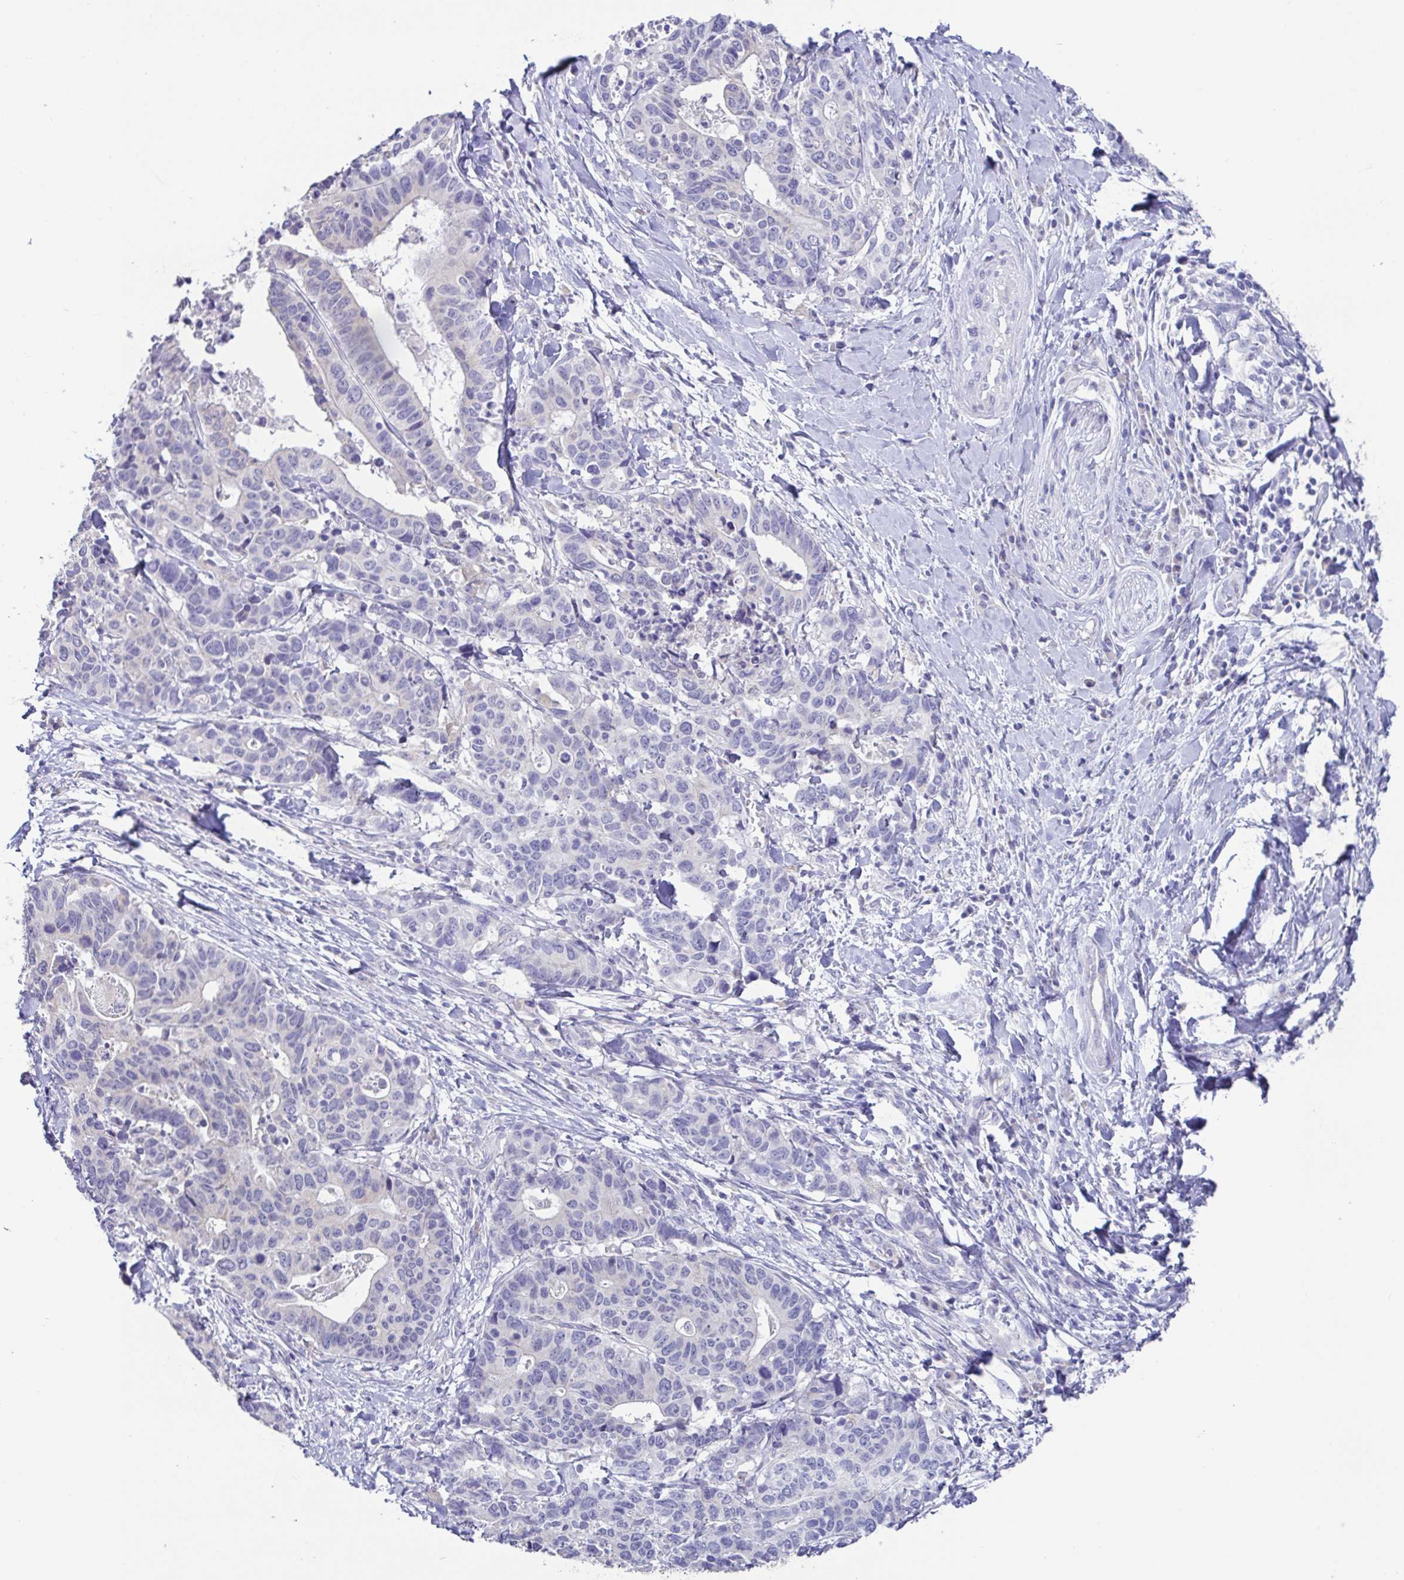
{"staining": {"intensity": "negative", "quantity": "none", "location": "none"}, "tissue": "stomach cancer", "cell_type": "Tumor cells", "image_type": "cancer", "snomed": [{"axis": "morphology", "description": "Adenocarcinoma, NOS"}, {"axis": "topography", "description": "Stomach, upper"}], "caption": "High magnification brightfield microscopy of adenocarcinoma (stomach) stained with DAB (3,3'-diaminobenzidine) (brown) and counterstained with hematoxylin (blue): tumor cells show no significant staining.", "gene": "RDH11", "patient": {"sex": "female", "age": 67}}